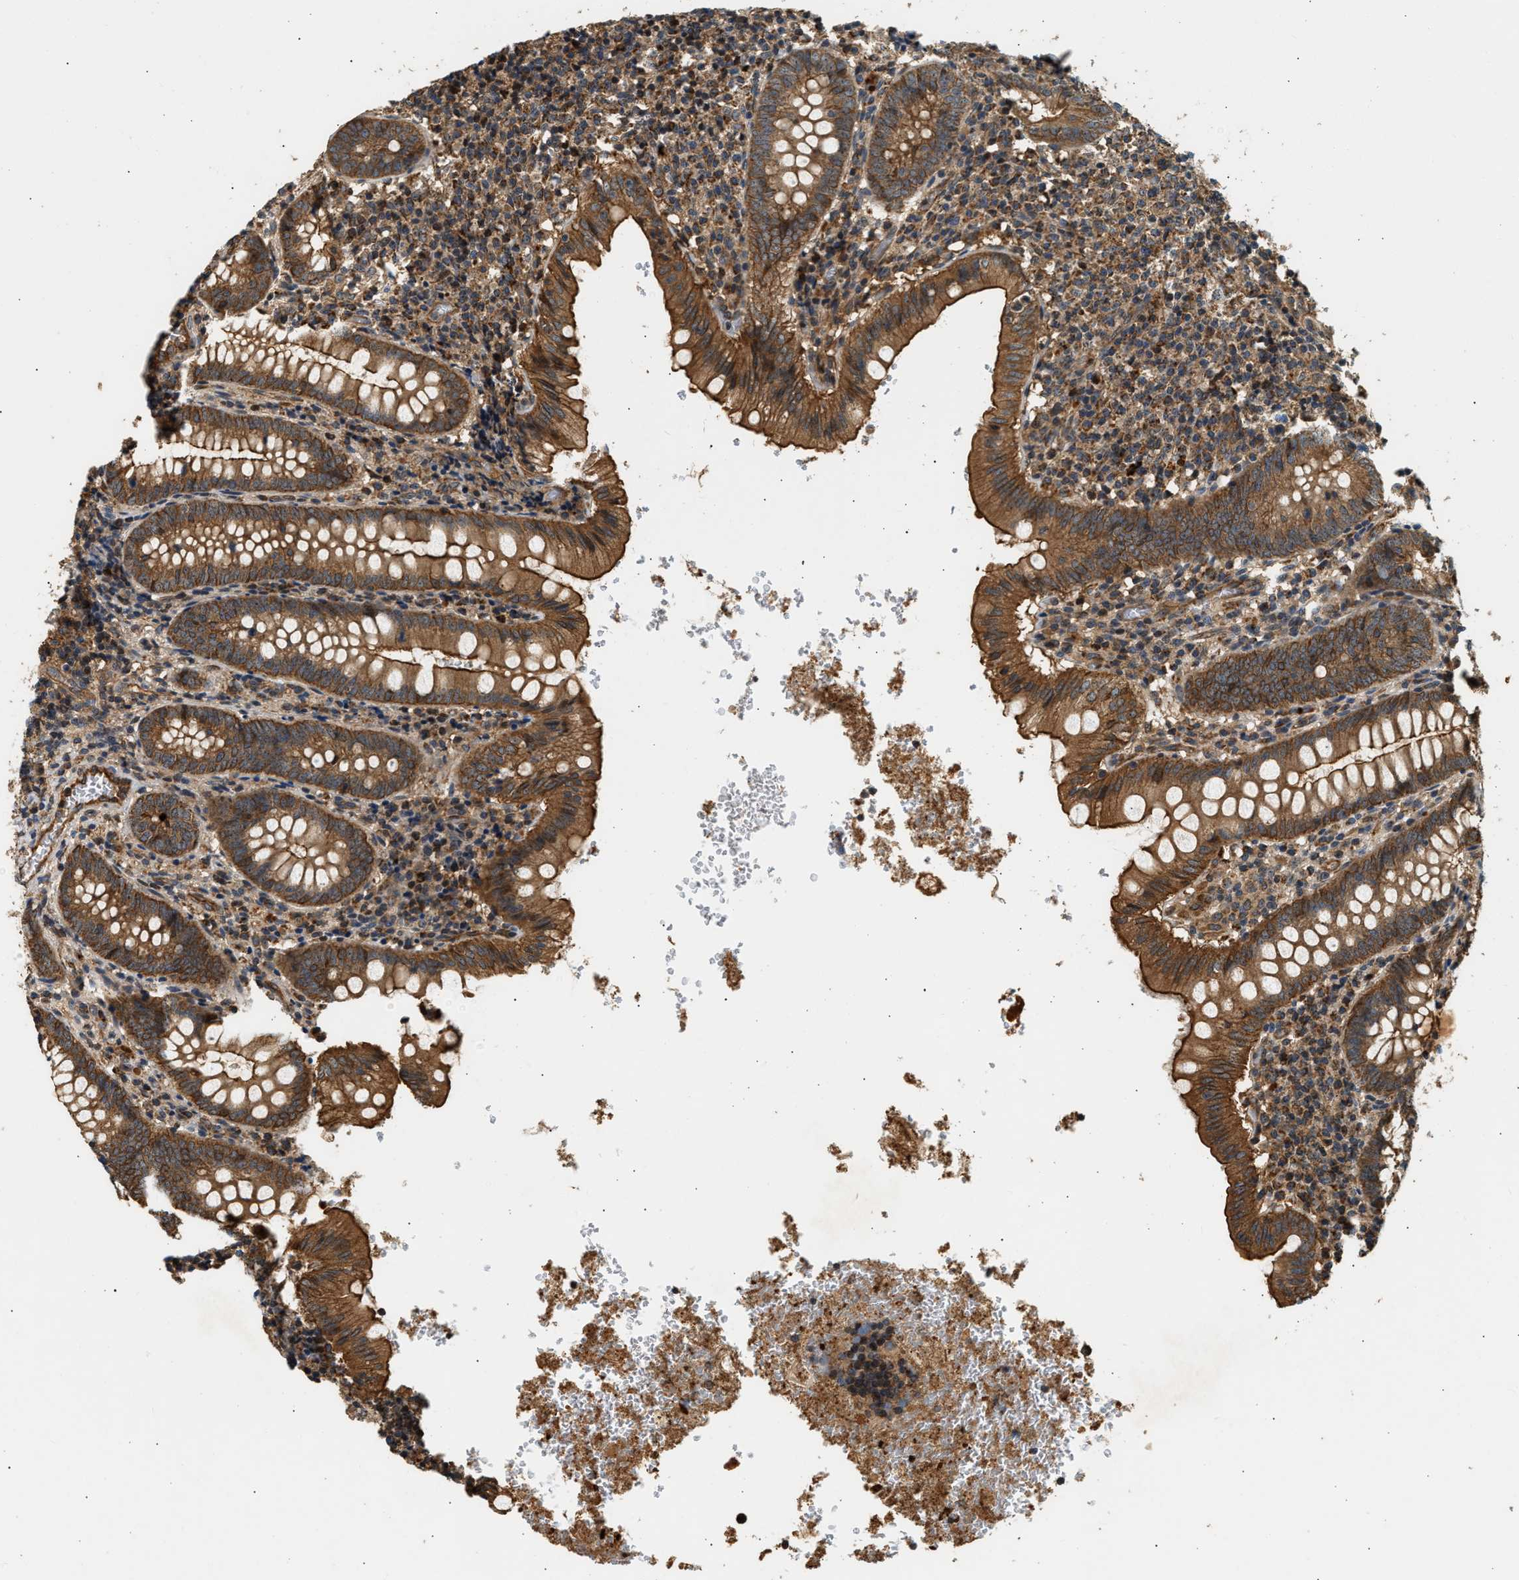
{"staining": {"intensity": "strong", "quantity": ">75%", "location": "cytoplasmic/membranous"}, "tissue": "appendix", "cell_type": "Glandular cells", "image_type": "normal", "snomed": [{"axis": "morphology", "description": "Normal tissue, NOS"}, {"axis": "topography", "description": "Appendix"}], "caption": "Protein expression analysis of normal appendix reveals strong cytoplasmic/membranous positivity in about >75% of glandular cells. The protein of interest is shown in brown color, while the nuclei are stained blue.", "gene": "DUSP14", "patient": {"sex": "male", "age": 8}}